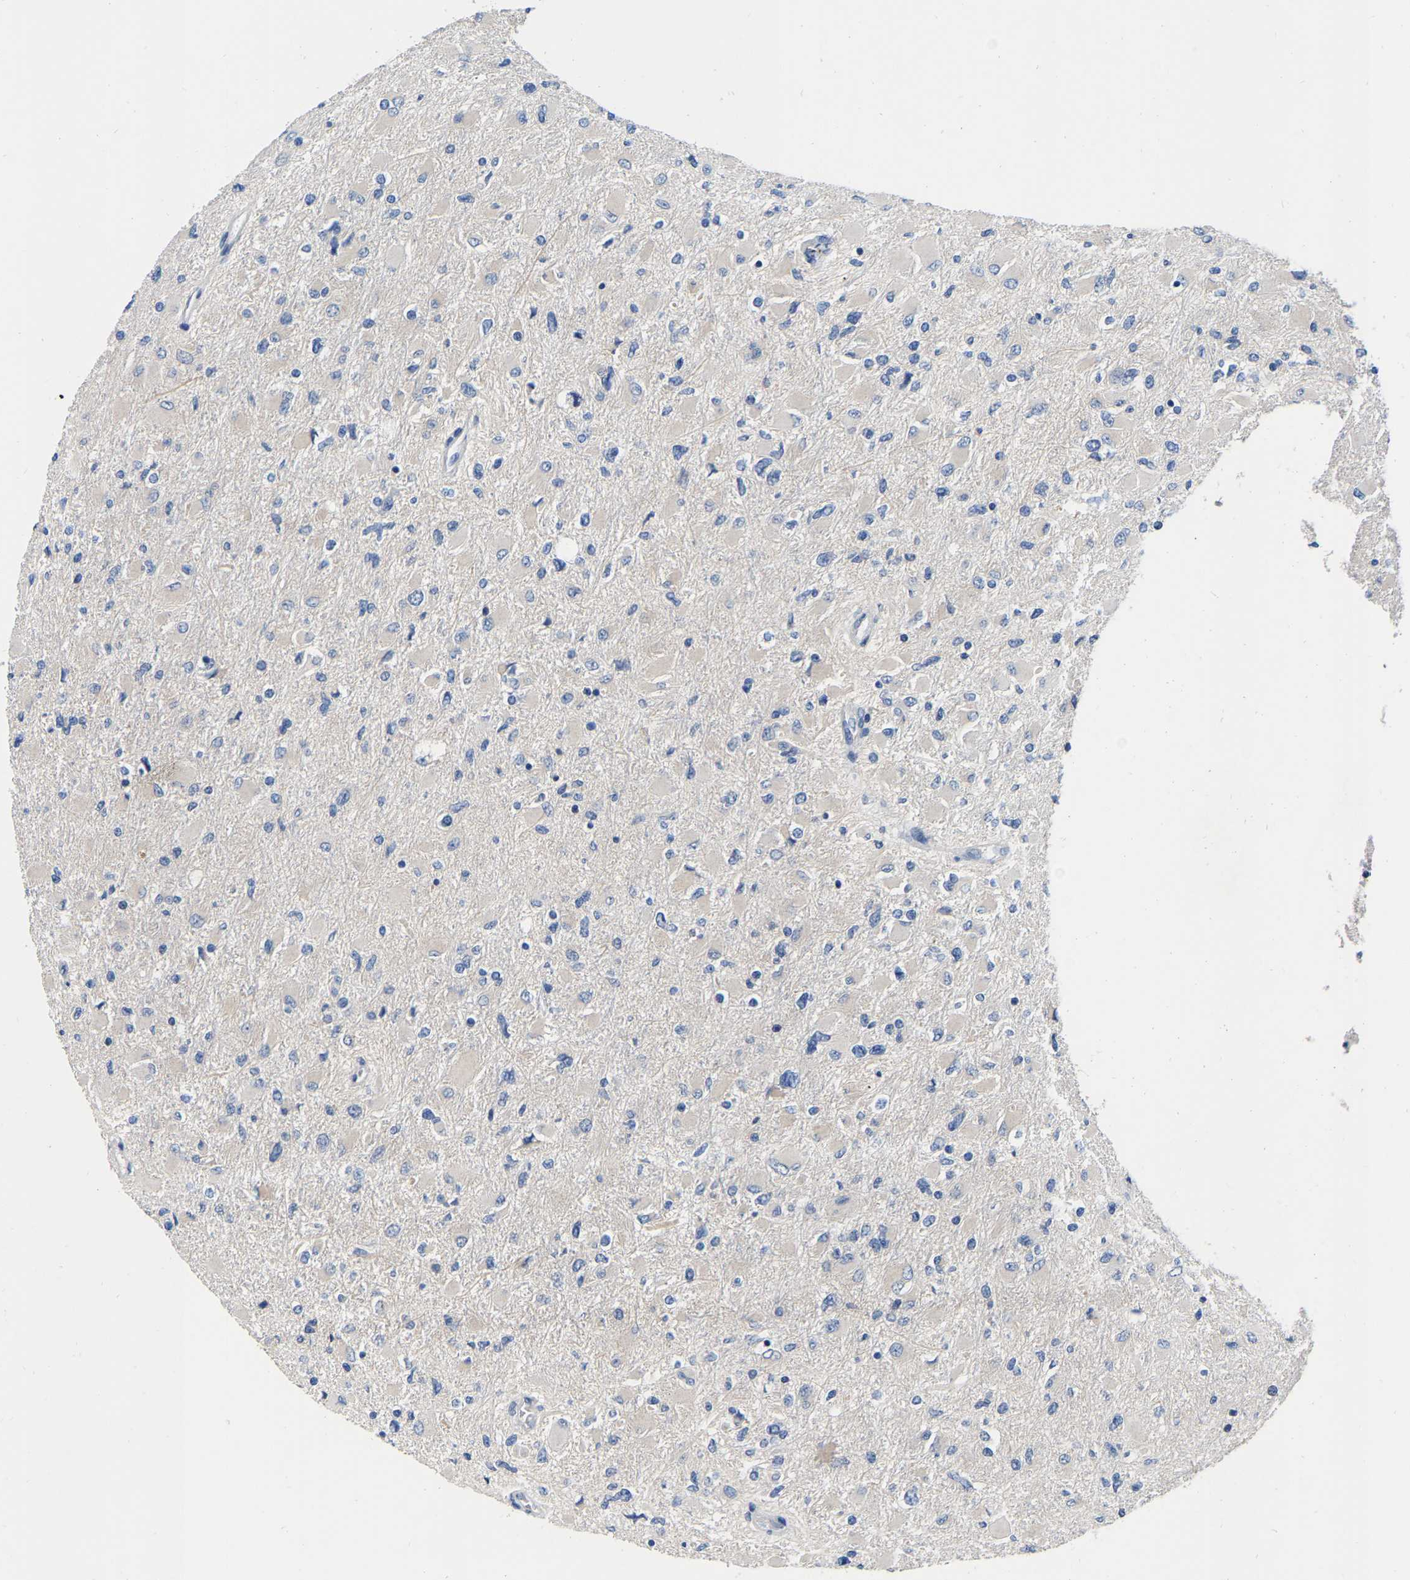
{"staining": {"intensity": "negative", "quantity": "none", "location": "none"}, "tissue": "glioma", "cell_type": "Tumor cells", "image_type": "cancer", "snomed": [{"axis": "morphology", "description": "Glioma, malignant, High grade"}, {"axis": "topography", "description": "Cerebral cortex"}], "caption": "This is an immunohistochemistry (IHC) photomicrograph of human glioma. There is no expression in tumor cells.", "gene": "RAB27B", "patient": {"sex": "female", "age": 36}}